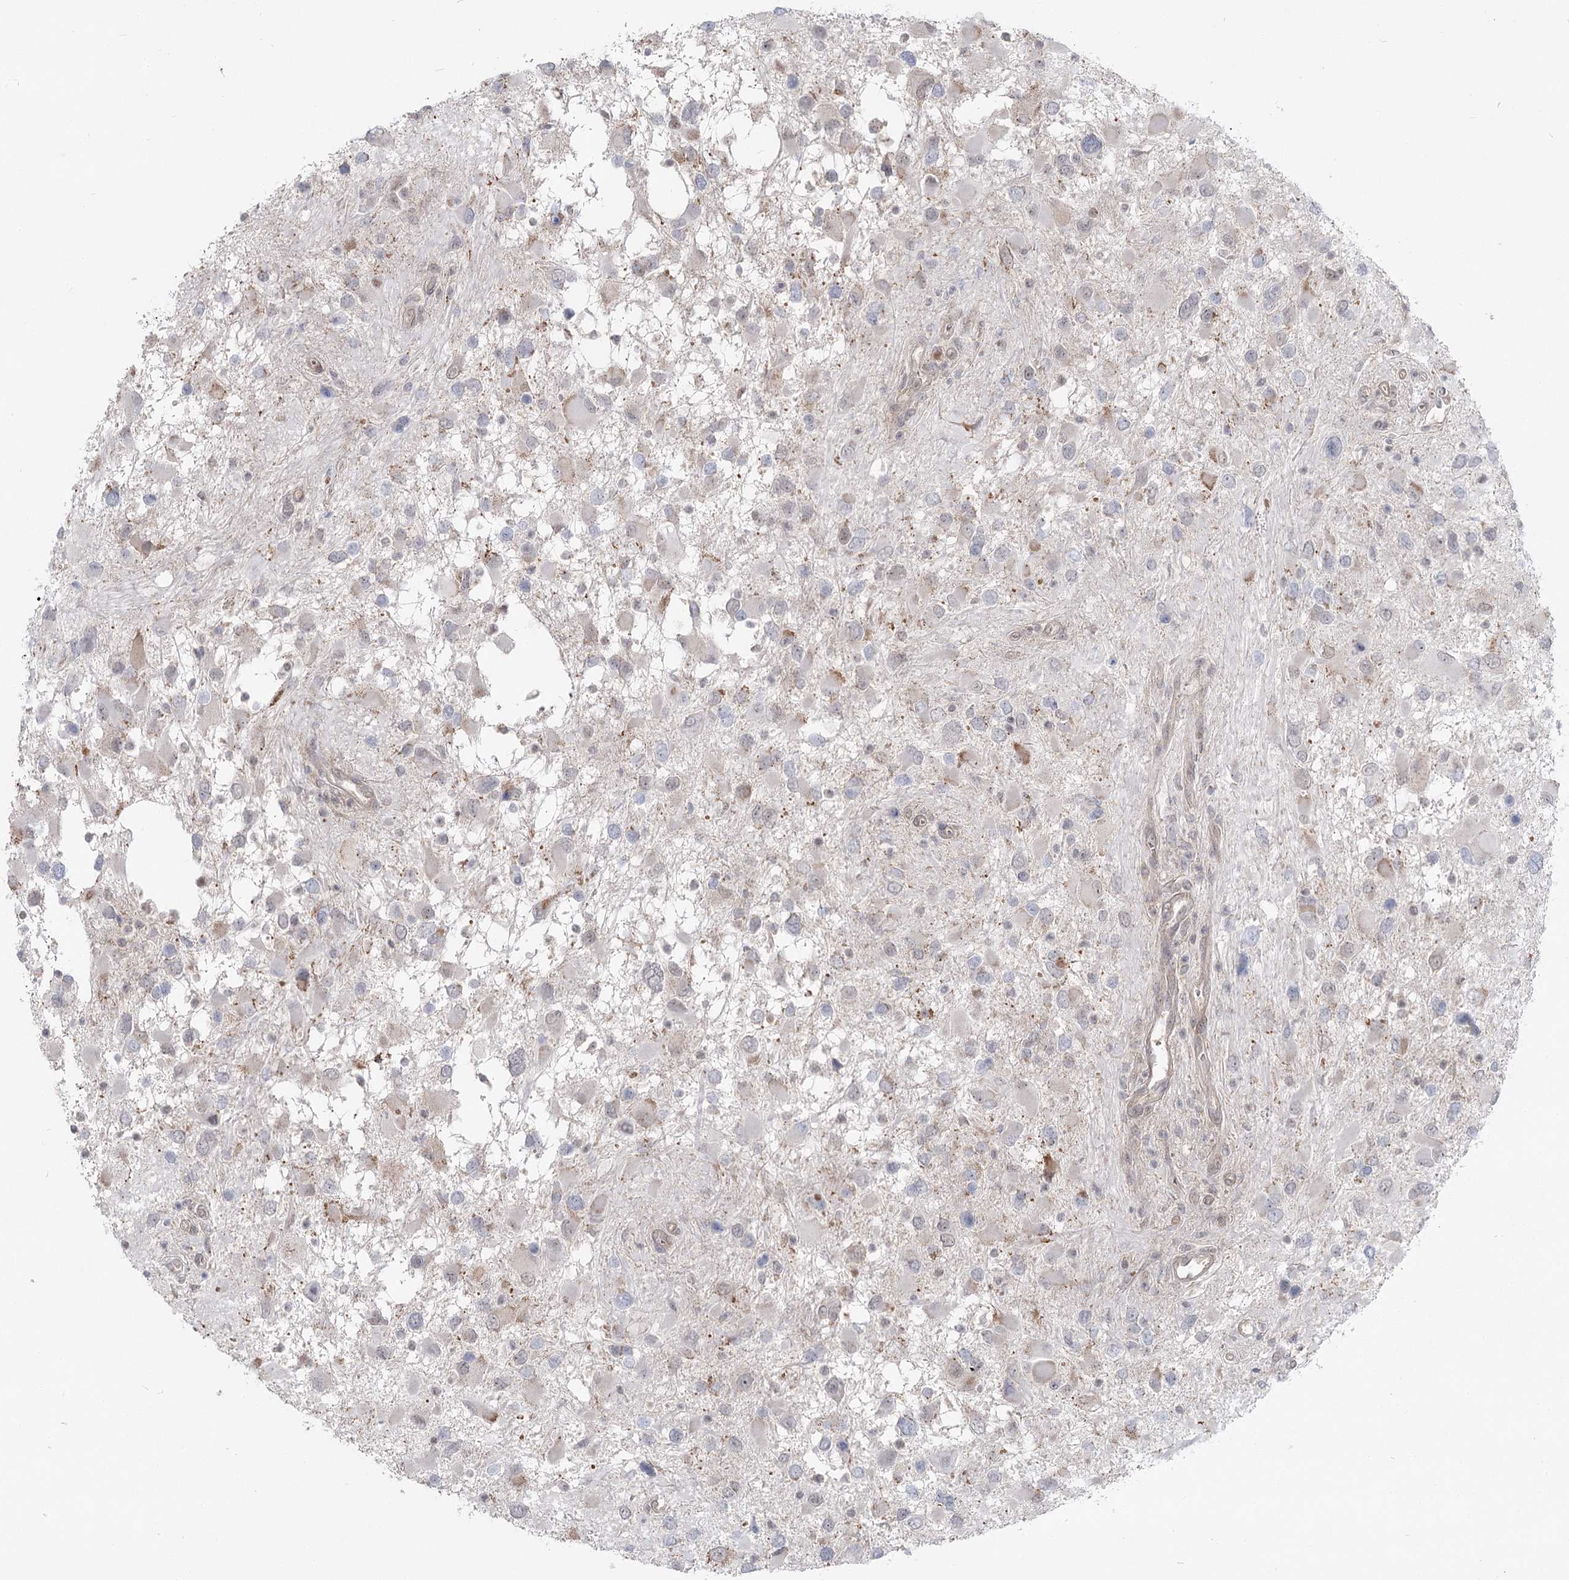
{"staining": {"intensity": "negative", "quantity": "none", "location": "none"}, "tissue": "glioma", "cell_type": "Tumor cells", "image_type": "cancer", "snomed": [{"axis": "morphology", "description": "Glioma, malignant, High grade"}, {"axis": "topography", "description": "Brain"}], "caption": "Immunohistochemistry (IHC) image of human malignant high-grade glioma stained for a protein (brown), which displays no expression in tumor cells. (DAB (3,3'-diaminobenzidine) immunohistochemistry (IHC) with hematoxylin counter stain).", "gene": "THNSL1", "patient": {"sex": "male", "age": 53}}